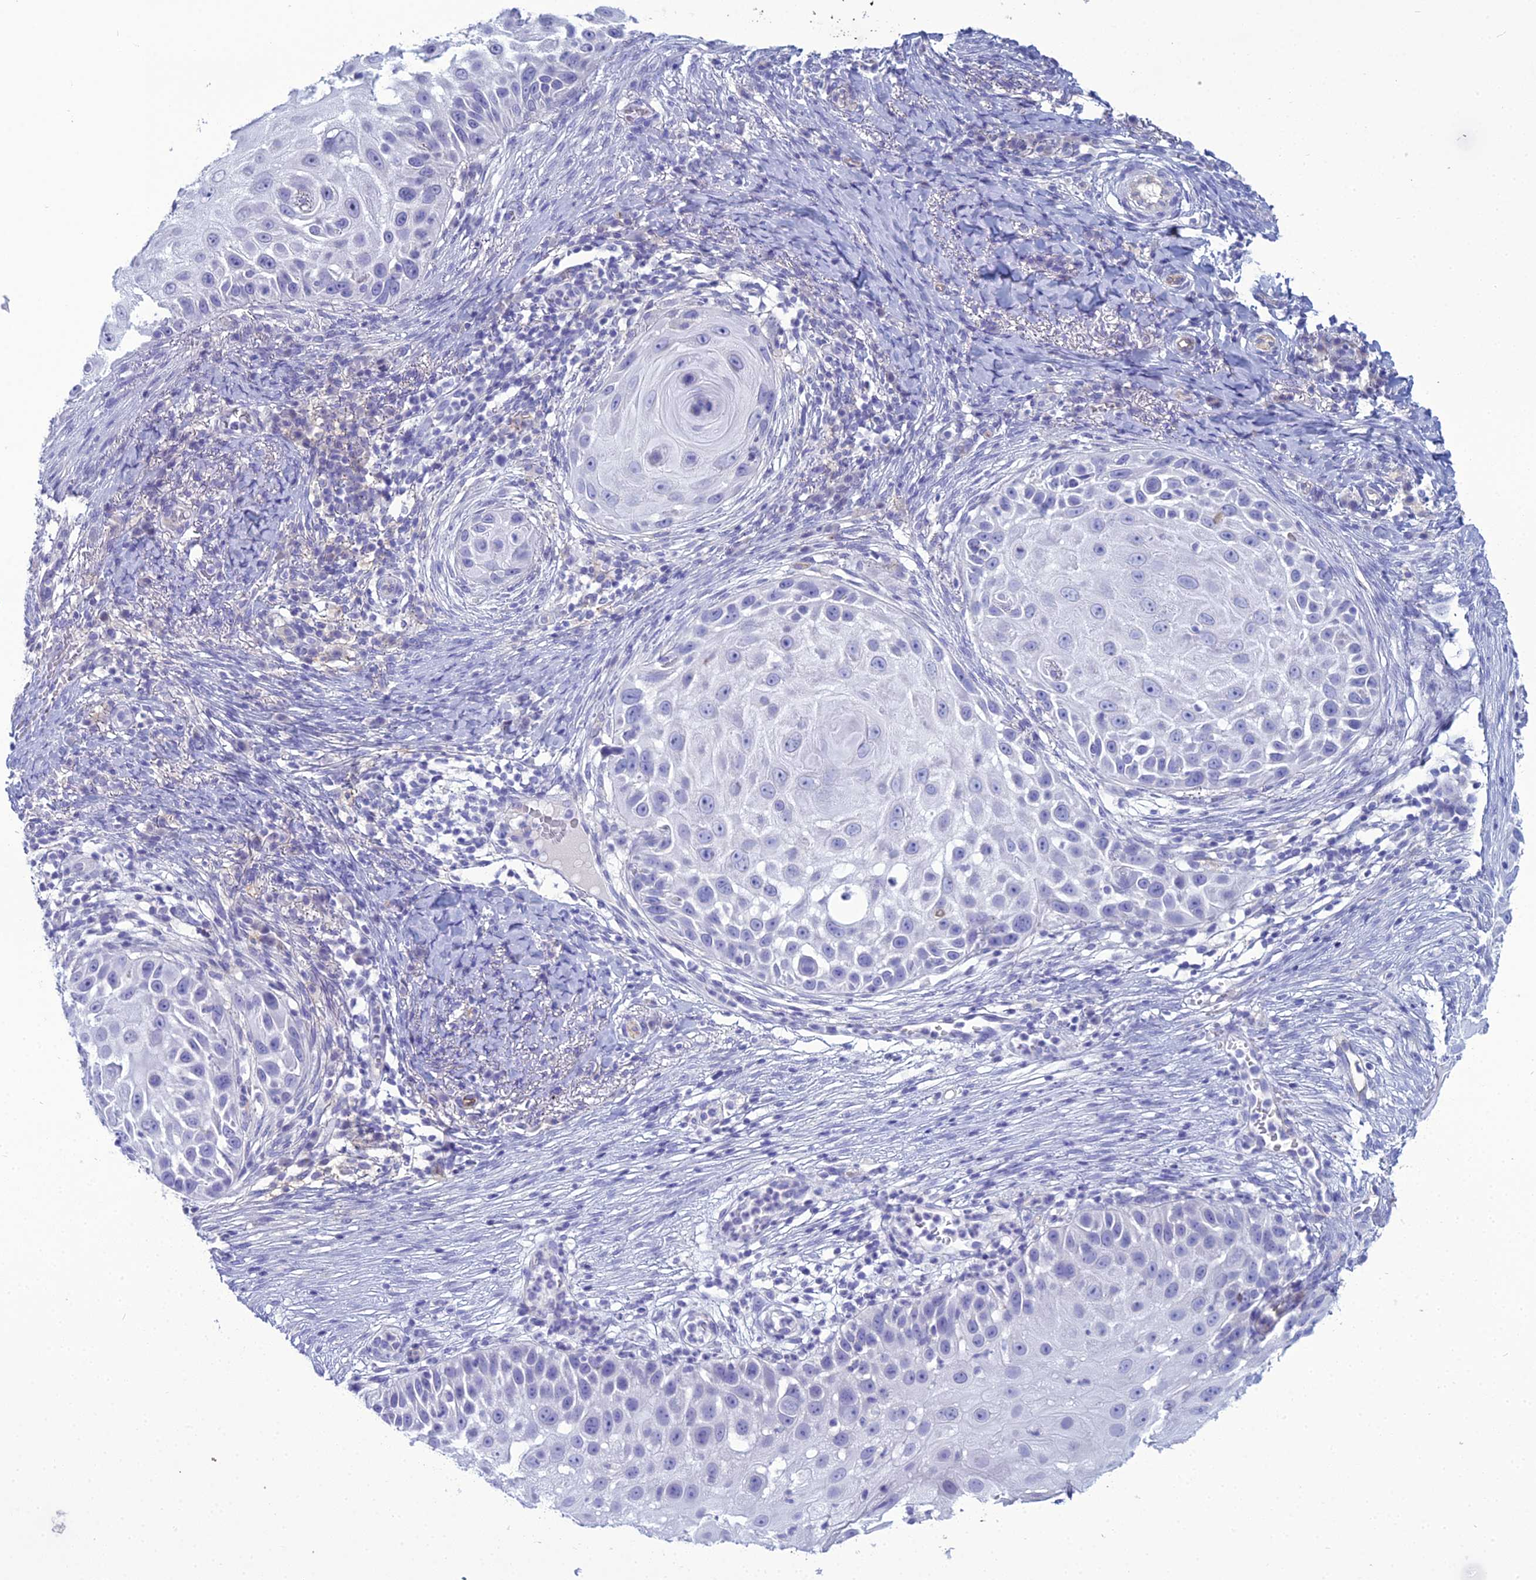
{"staining": {"intensity": "negative", "quantity": "none", "location": "none"}, "tissue": "skin cancer", "cell_type": "Tumor cells", "image_type": "cancer", "snomed": [{"axis": "morphology", "description": "Squamous cell carcinoma, NOS"}, {"axis": "topography", "description": "Skin"}], "caption": "The photomicrograph displays no significant positivity in tumor cells of squamous cell carcinoma (skin).", "gene": "ACE", "patient": {"sex": "female", "age": 44}}